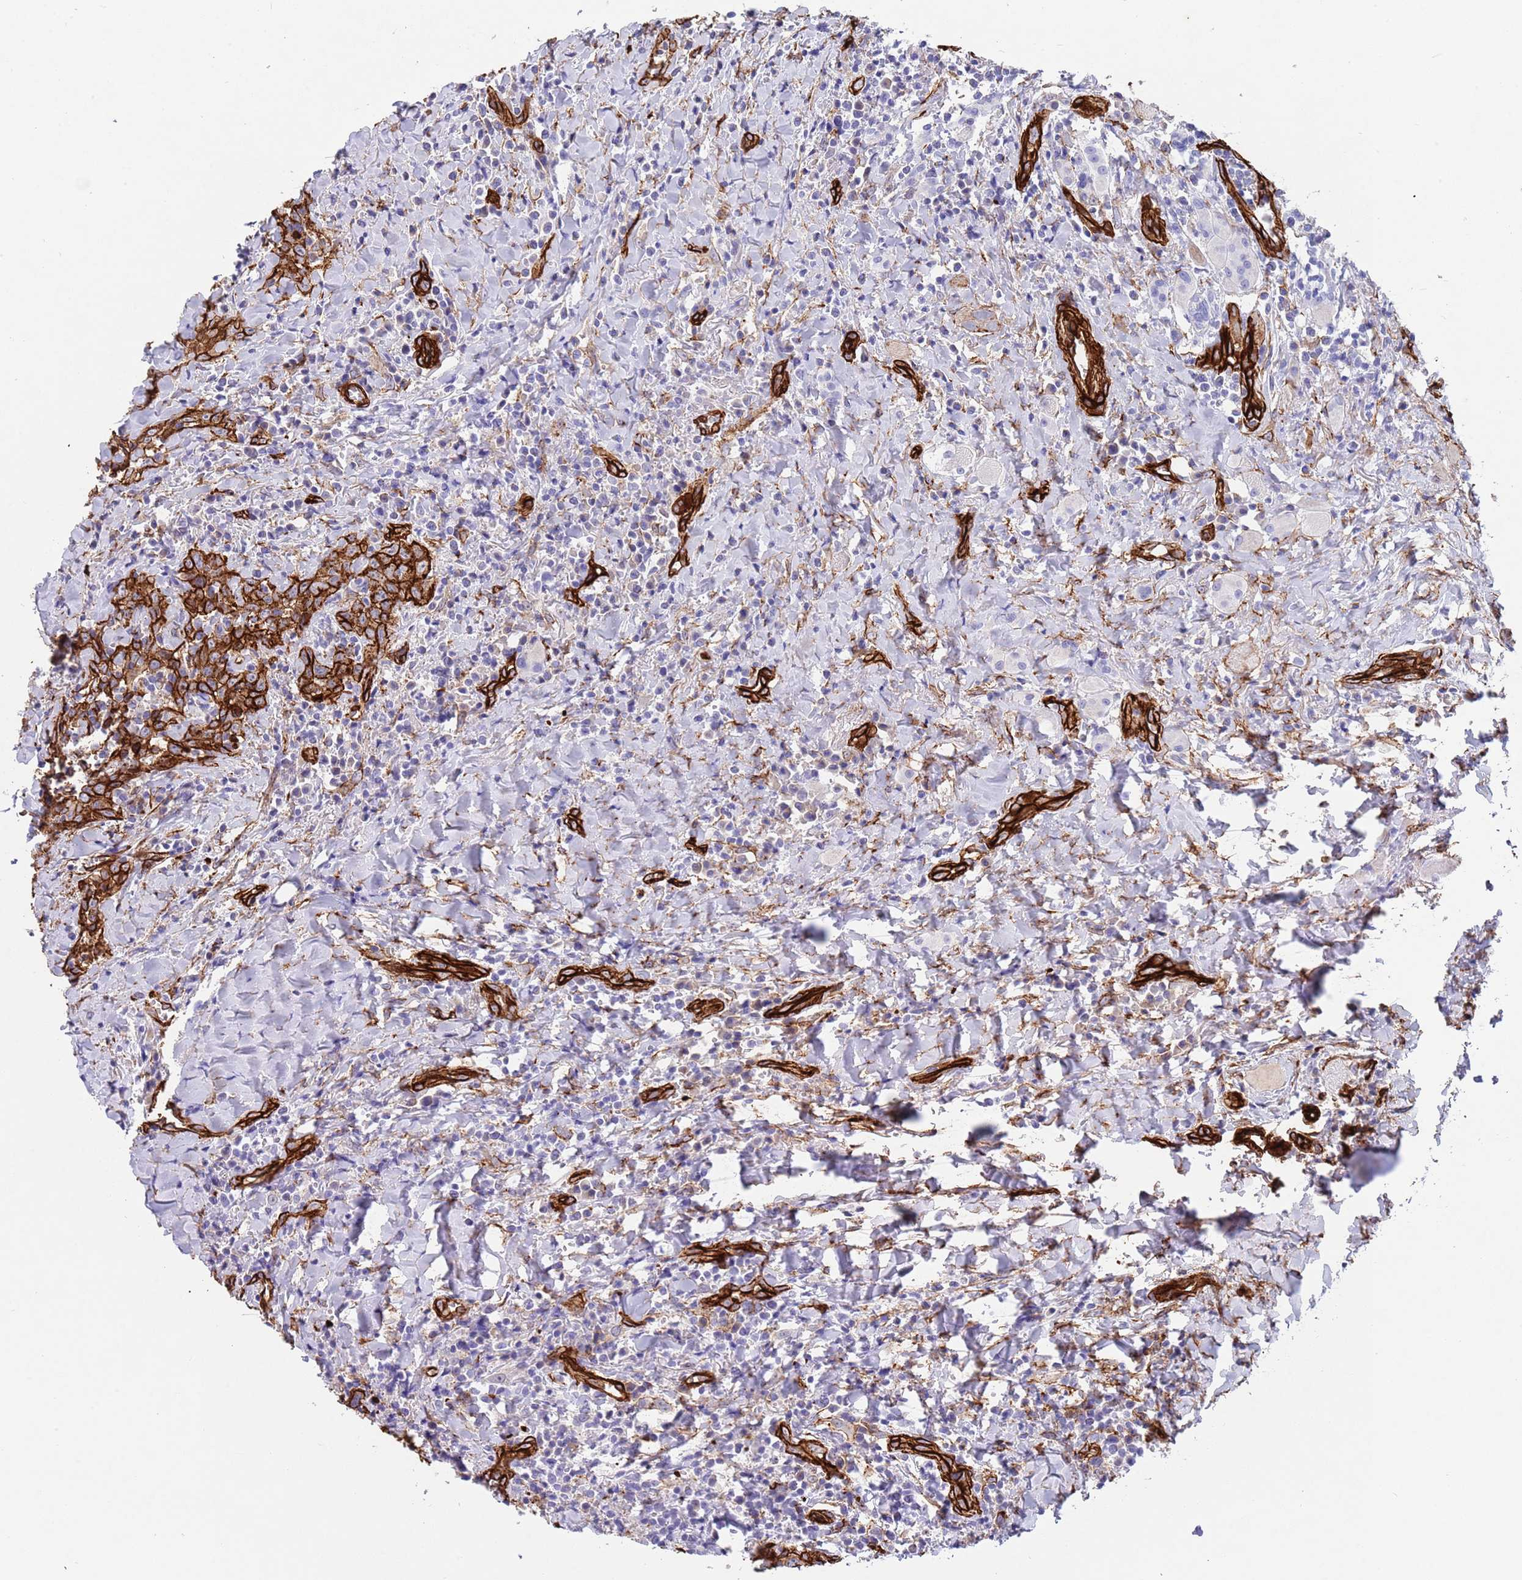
{"staining": {"intensity": "strong", "quantity": ">75%", "location": "cytoplasmic/membranous"}, "tissue": "head and neck cancer", "cell_type": "Tumor cells", "image_type": "cancer", "snomed": [{"axis": "morphology", "description": "Squamous cell carcinoma, NOS"}, {"axis": "topography", "description": "Head-Neck"}], "caption": "Head and neck cancer (squamous cell carcinoma) stained for a protein (brown) demonstrates strong cytoplasmic/membranous positive expression in approximately >75% of tumor cells.", "gene": "CAV2", "patient": {"sex": "female", "age": 70}}